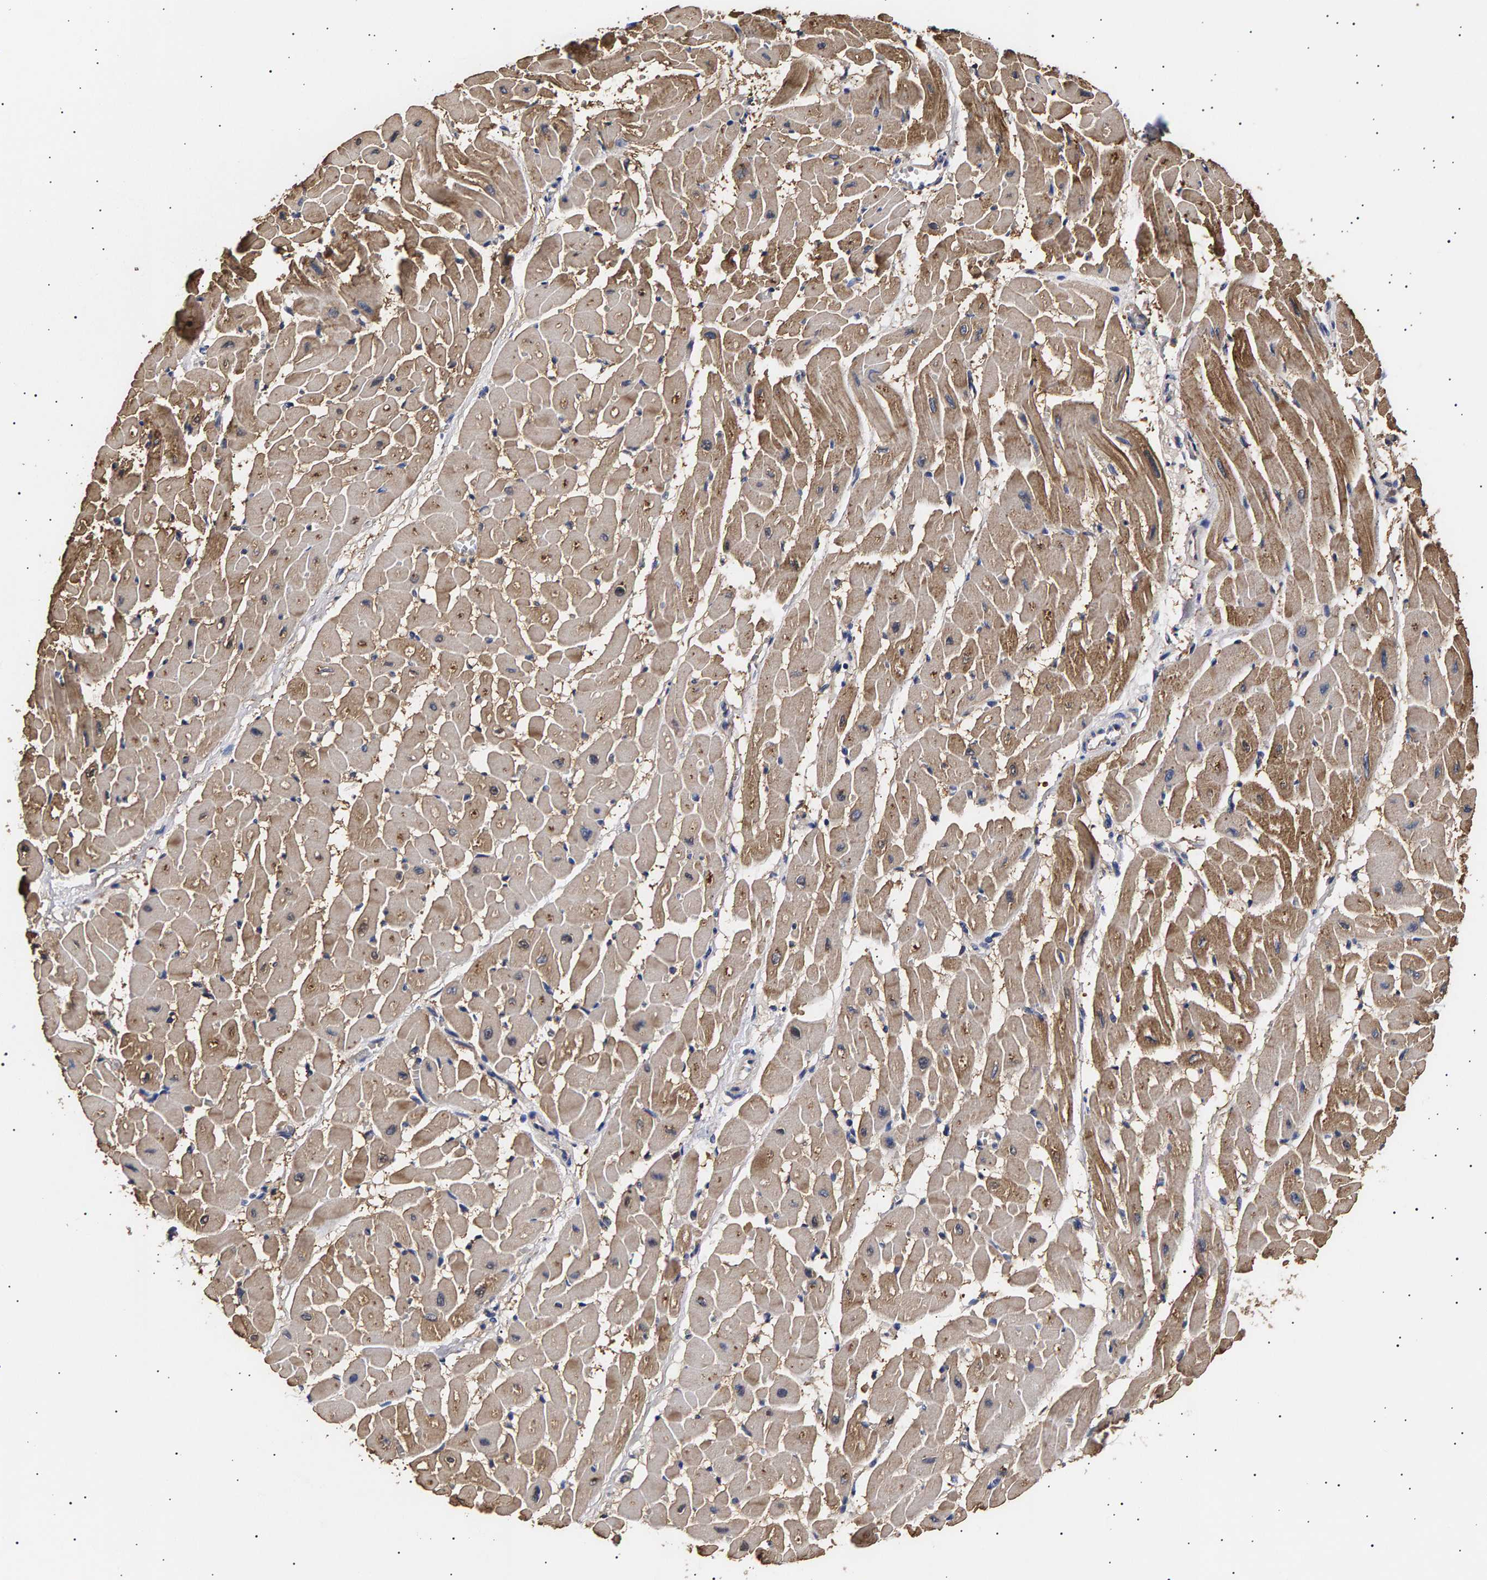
{"staining": {"intensity": "moderate", "quantity": ">75%", "location": "cytoplasmic/membranous"}, "tissue": "heart muscle", "cell_type": "Cardiomyocytes", "image_type": "normal", "snomed": [{"axis": "morphology", "description": "Normal tissue, NOS"}, {"axis": "topography", "description": "Heart"}], "caption": "The photomicrograph shows staining of benign heart muscle, revealing moderate cytoplasmic/membranous protein positivity (brown color) within cardiomyocytes. (brown staining indicates protein expression, while blue staining denotes nuclei).", "gene": "ANKRD40", "patient": {"sex": "male", "age": 45}}